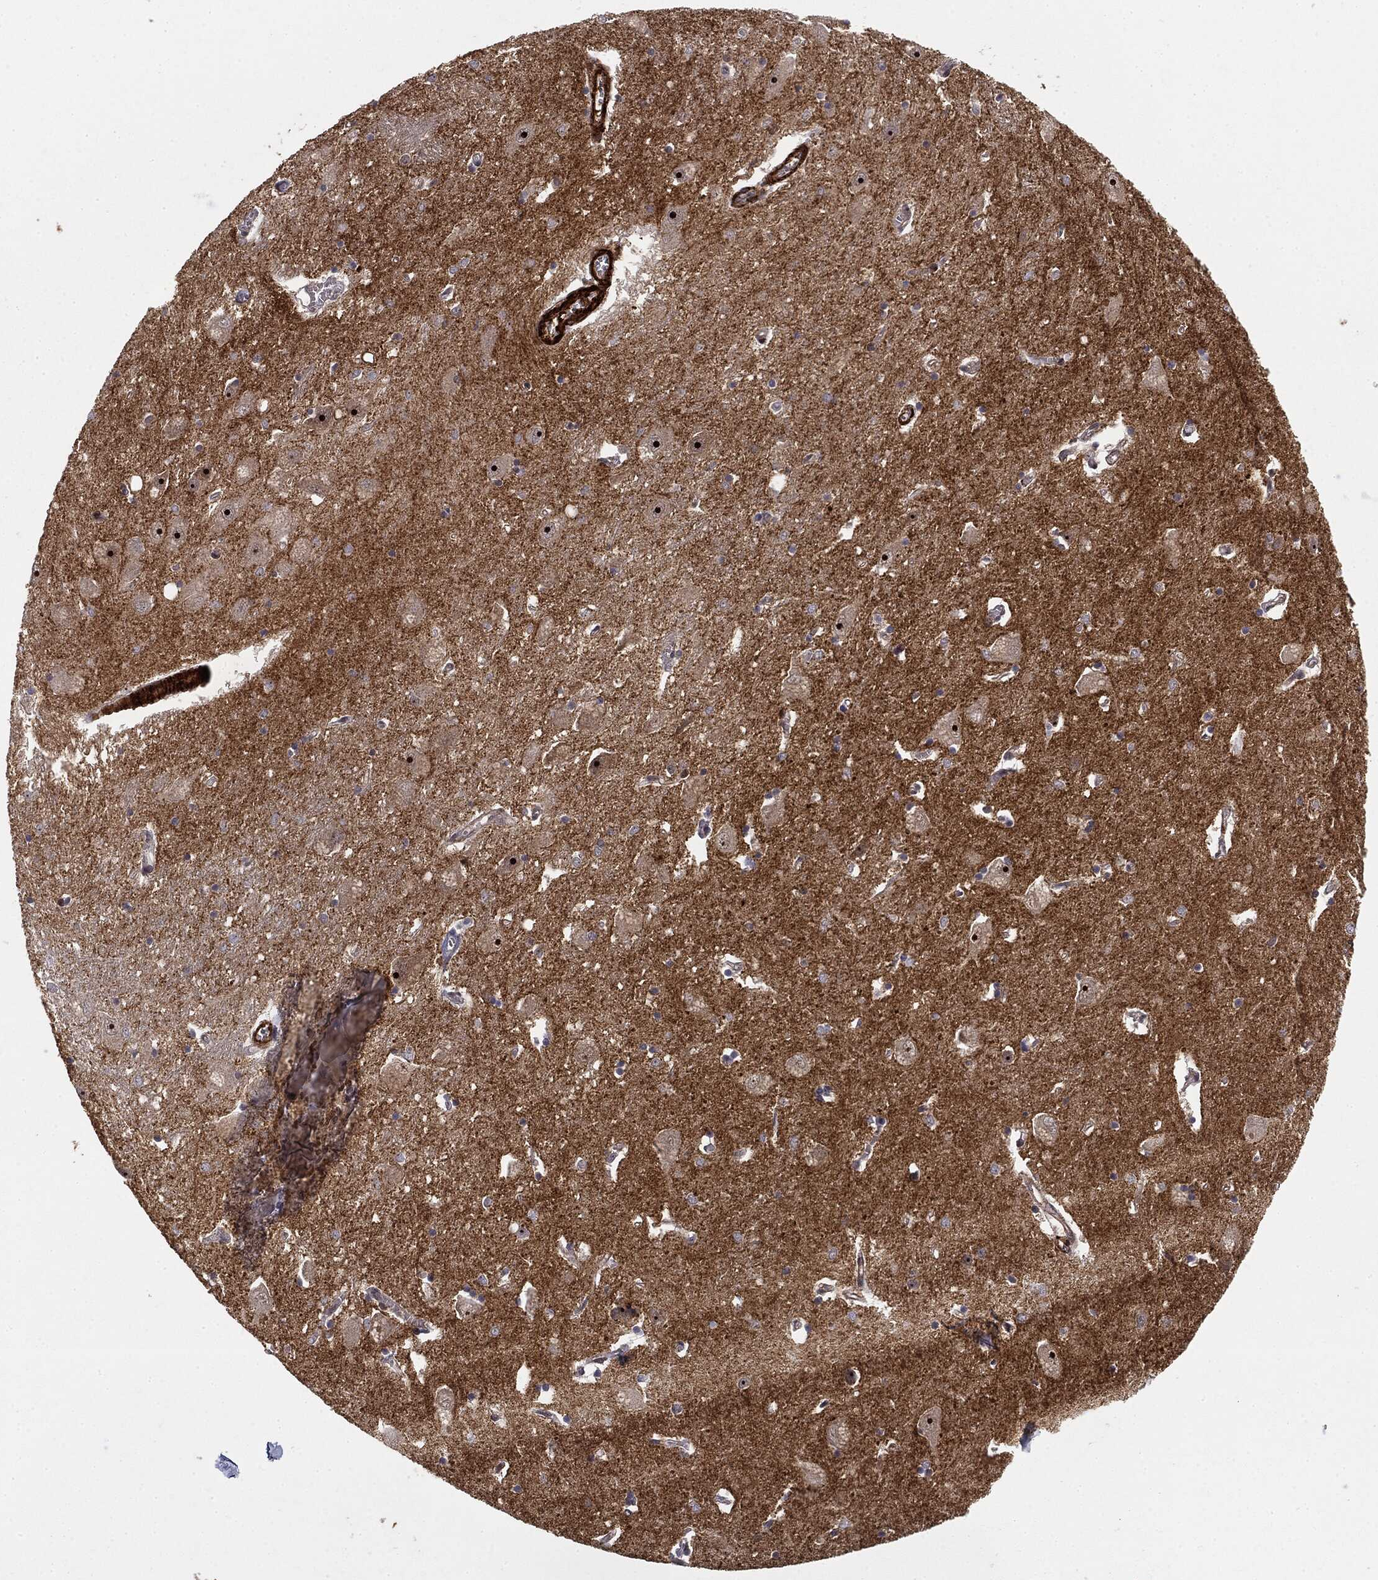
{"staining": {"intensity": "negative", "quantity": "none", "location": "none"}, "tissue": "caudate", "cell_type": "Glial cells", "image_type": "normal", "snomed": [{"axis": "morphology", "description": "Normal tissue, NOS"}, {"axis": "topography", "description": "Lateral ventricle wall"}], "caption": "Glial cells show no significant protein staining in unremarkable caudate.", "gene": "PTEN", "patient": {"sex": "male", "age": 54}}